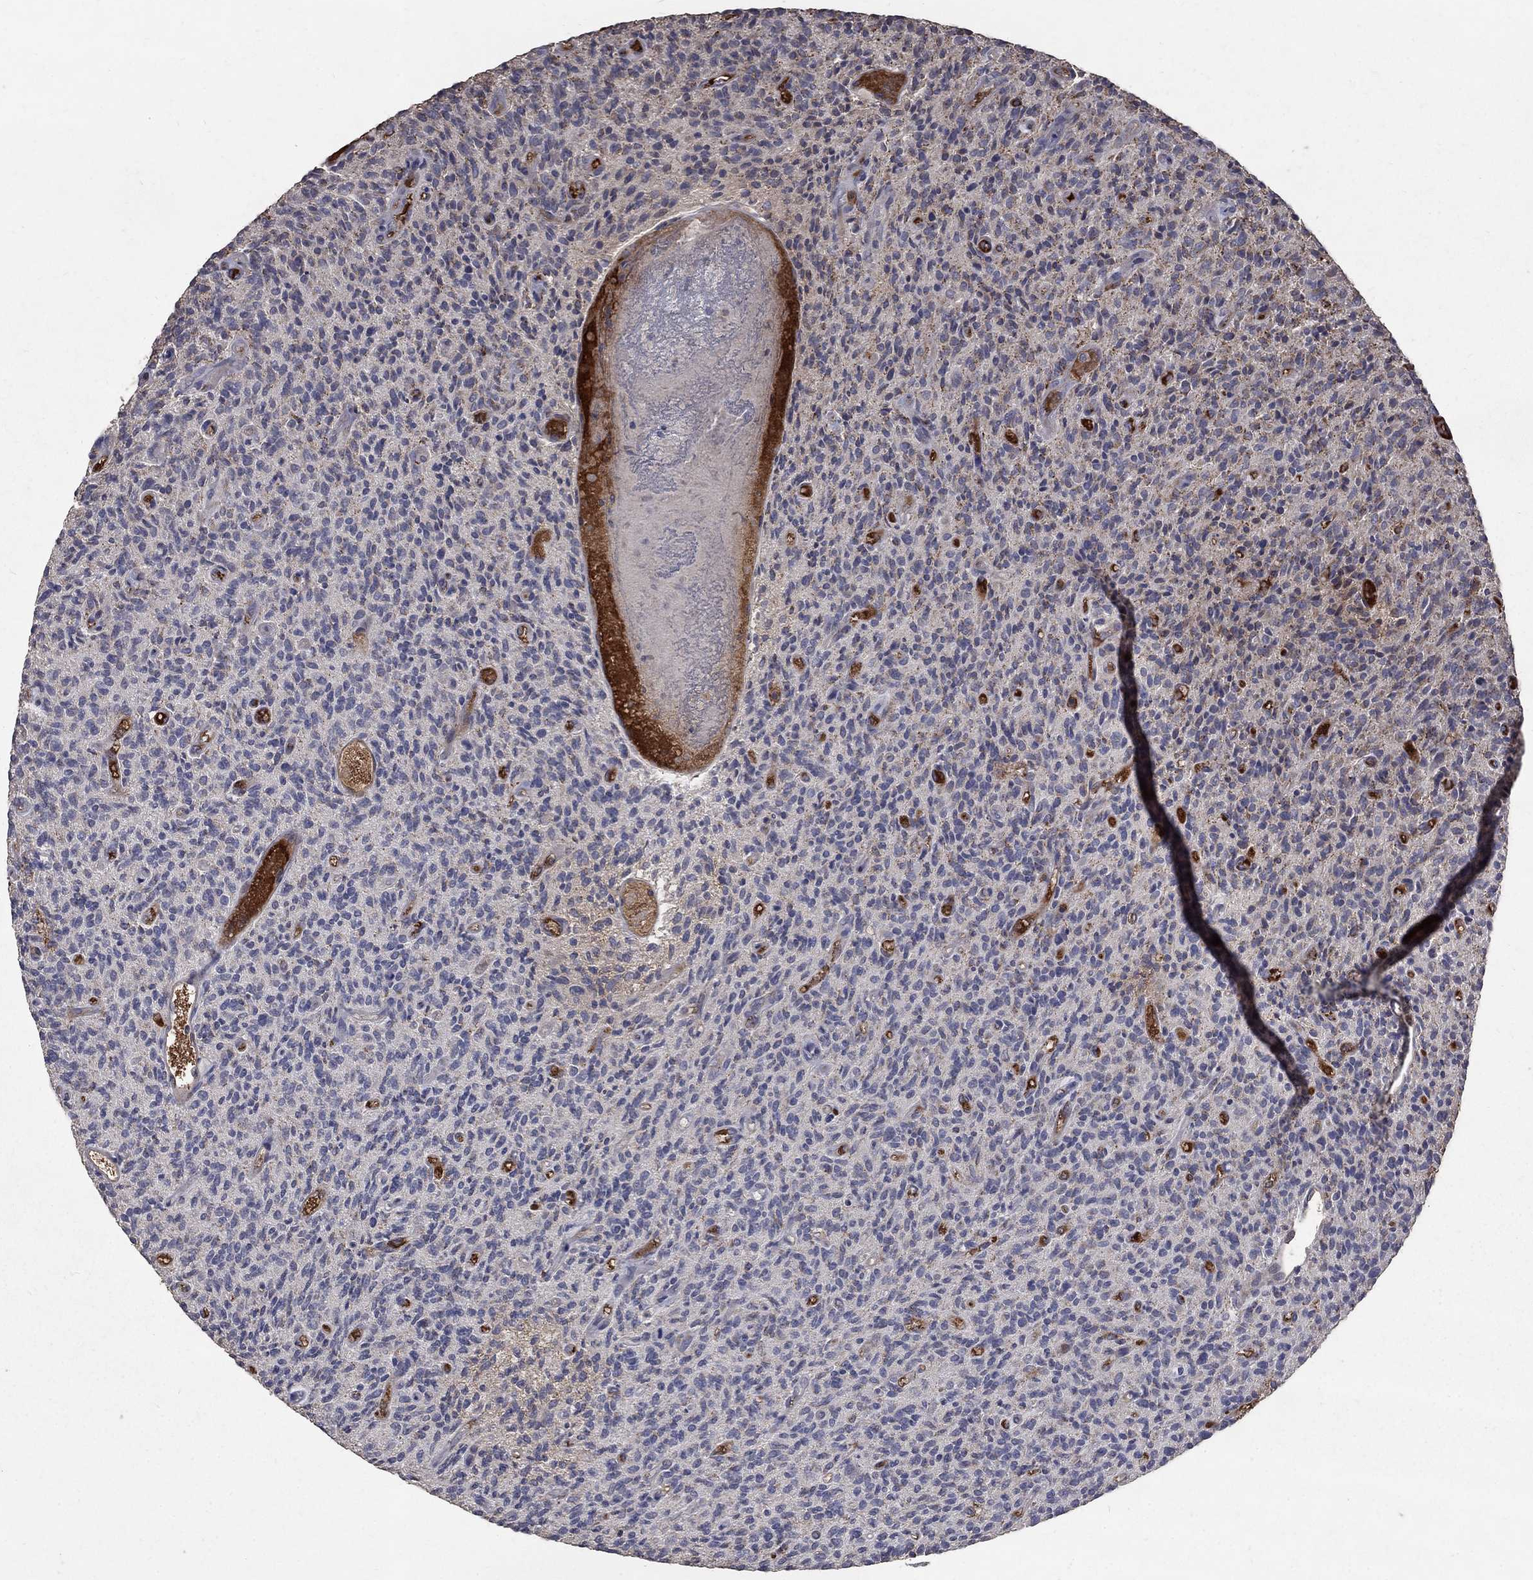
{"staining": {"intensity": "strong", "quantity": "<25%", "location": "cytoplasmic/membranous"}, "tissue": "glioma", "cell_type": "Tumor cells", "image_type": "cancer", "snomed": [{"axis": "morphology", "description": "Glioma, malignant, High grade"}, {"axis": "topography", "description": "Brain"}], "caption": "An image of glioma stained for a protein exhibits strong cytoplasmic/membranous brown staining in tumor cells. (DAB (3,3'-diaminobenzidine) IHC, brown staining for protein, blue staining for nuclei).", "gene": "C17orf75", "patient": {"sex": "male", "age": 64}}